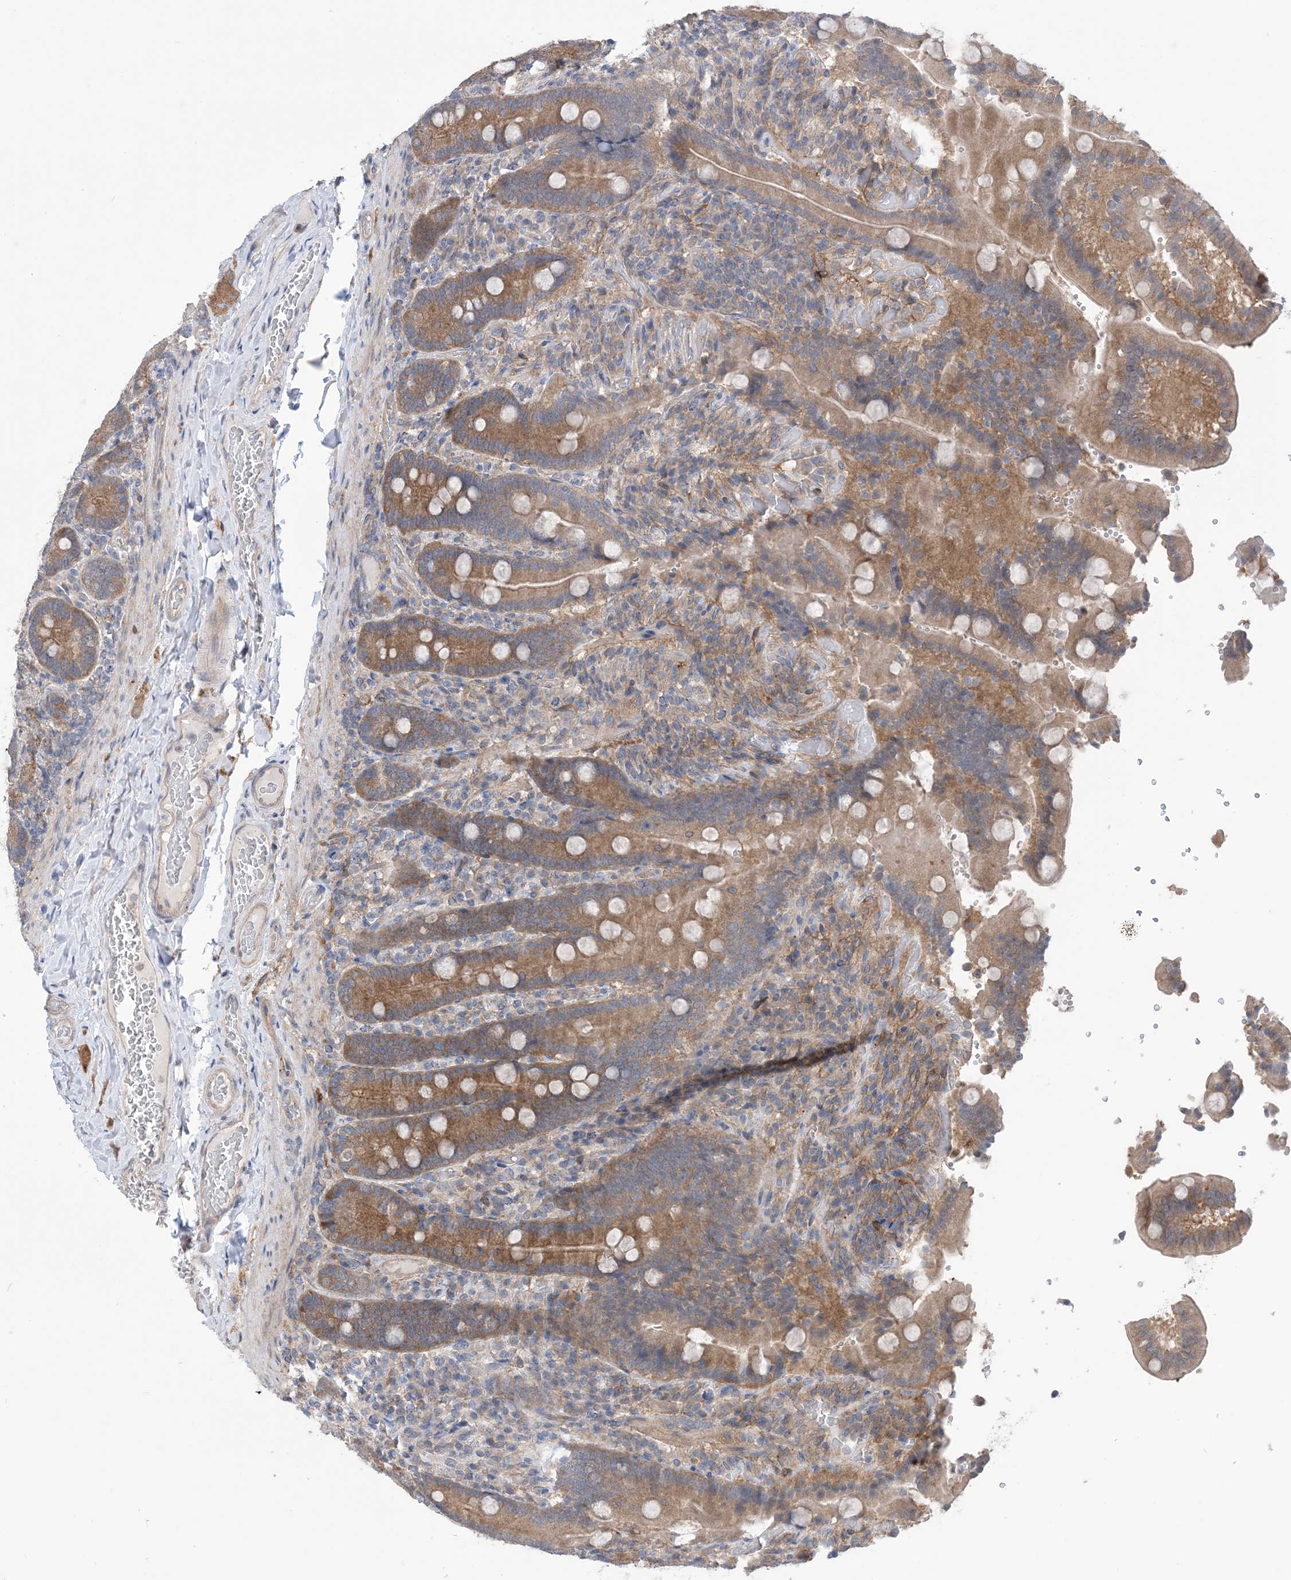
{"staining": {"intensity": "moderate", "quantity": ">75%", "location": "cytoplasmic/membranous"}, "tissue": "duodenum", "cell_type": "Glandular cells", "image_type": "normal", "snomed": [{"axis": "morphology", "description": "Normal tissue, NOS"}, {"axis": "topography", "description": "Duodenum"}], "caption": "Moderate cytoplasmic/membranous protein positivity is identified in approximately >75% of glandular cells in duodenum. Using DAB (brown) and hematoxylin (blue) stains, captured at high magnification using brightfield microscopy.", "gene": "EHBP1", "patient": {"sex": "female", "age": 62}}